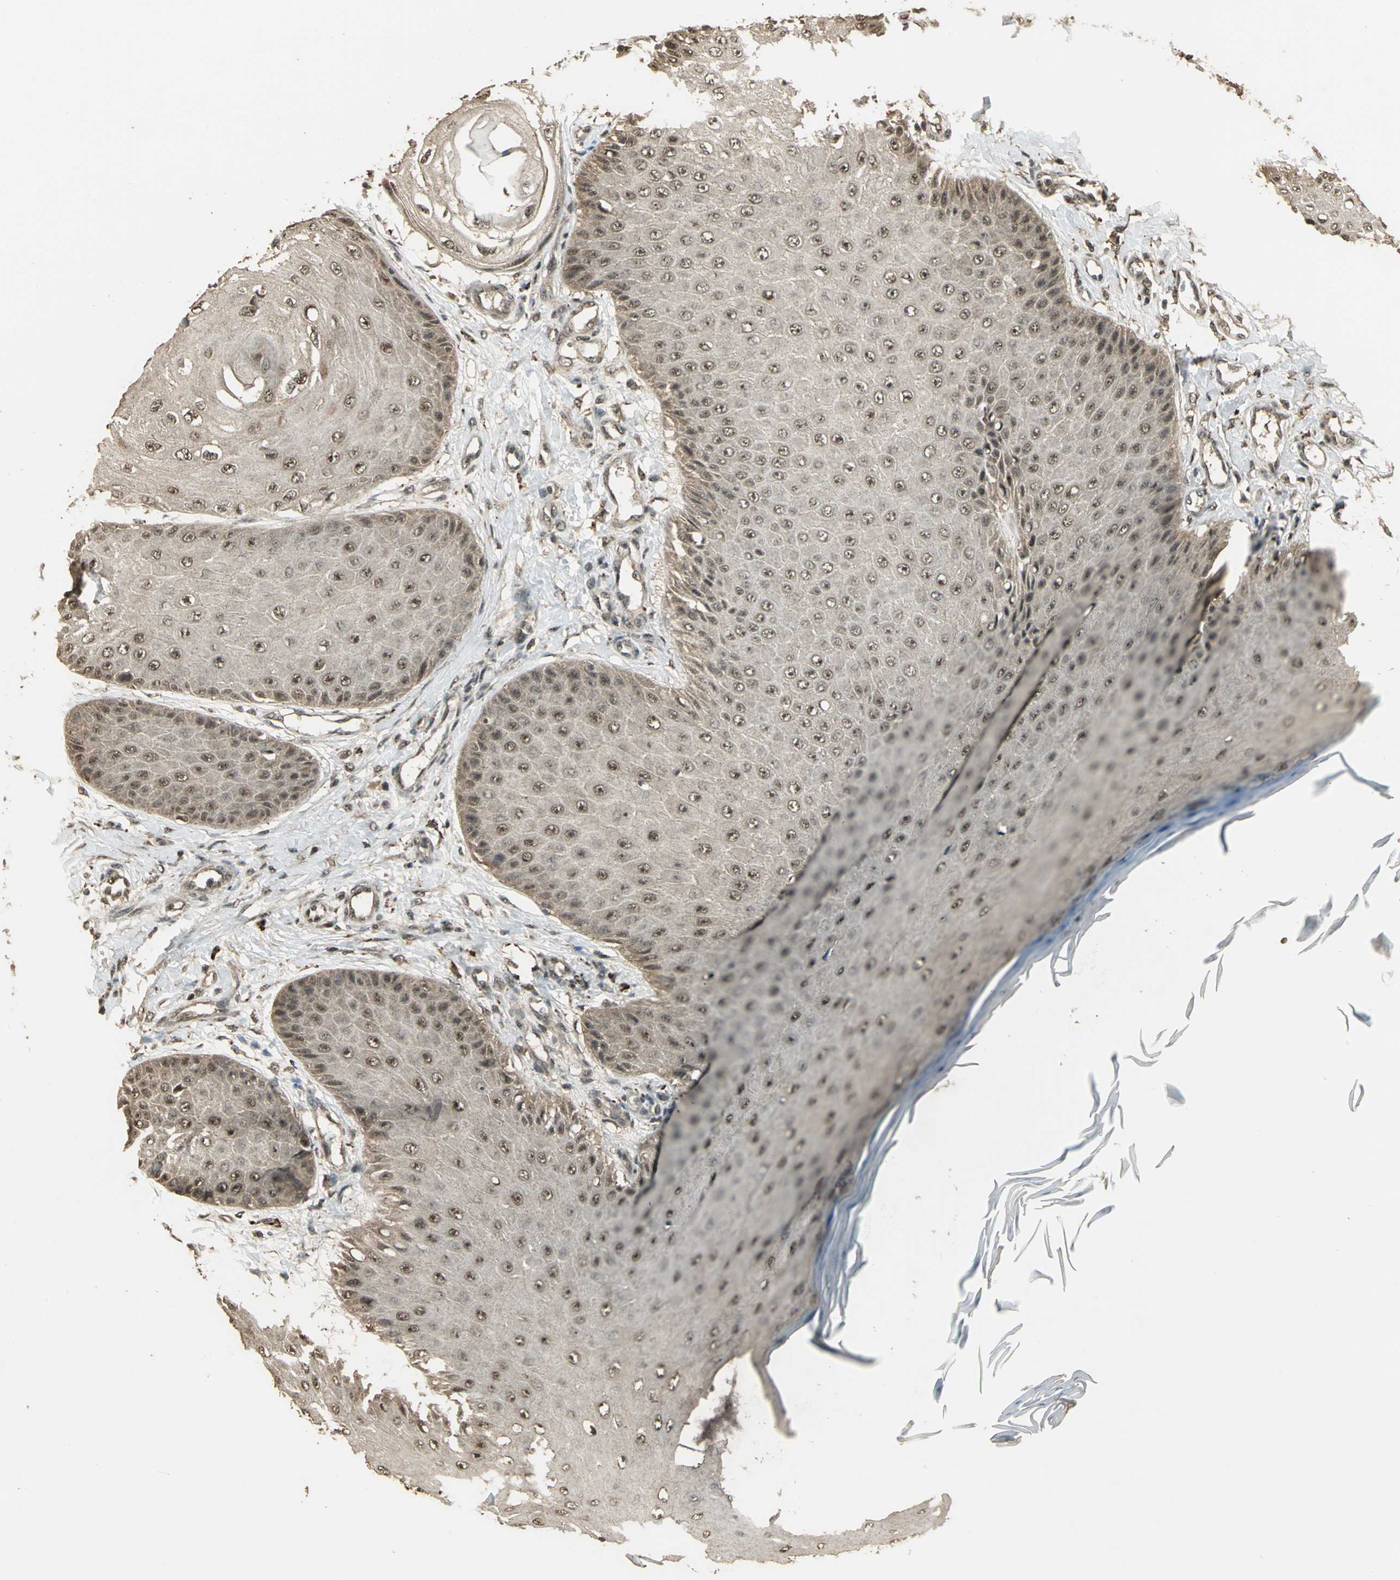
{"staining": {"intensity": "weak", "quantity": "25%-75%", "location": "cytoplasmic/membranous"}, "tissue": "skin cancer", "cell_type": "Tumor cells", "image_type": "cancer", "snomed": [{"axis": "morphology", "description": "Squamous cell carcinoma, NOS"}, {"axis": "topography", "description": "Skin"}], "caption": "Skin cancer (squamous cell carcinoma) was stained to show a protein in brown. There is low levels of weak cytoplasmic/membranous expression in about 25%-75% of tumor cells. (Brightfield microscopy of DAB IHC at high magnification).", "gene": "UCHL5", "patient": {"sex": "female", "age": 40}}